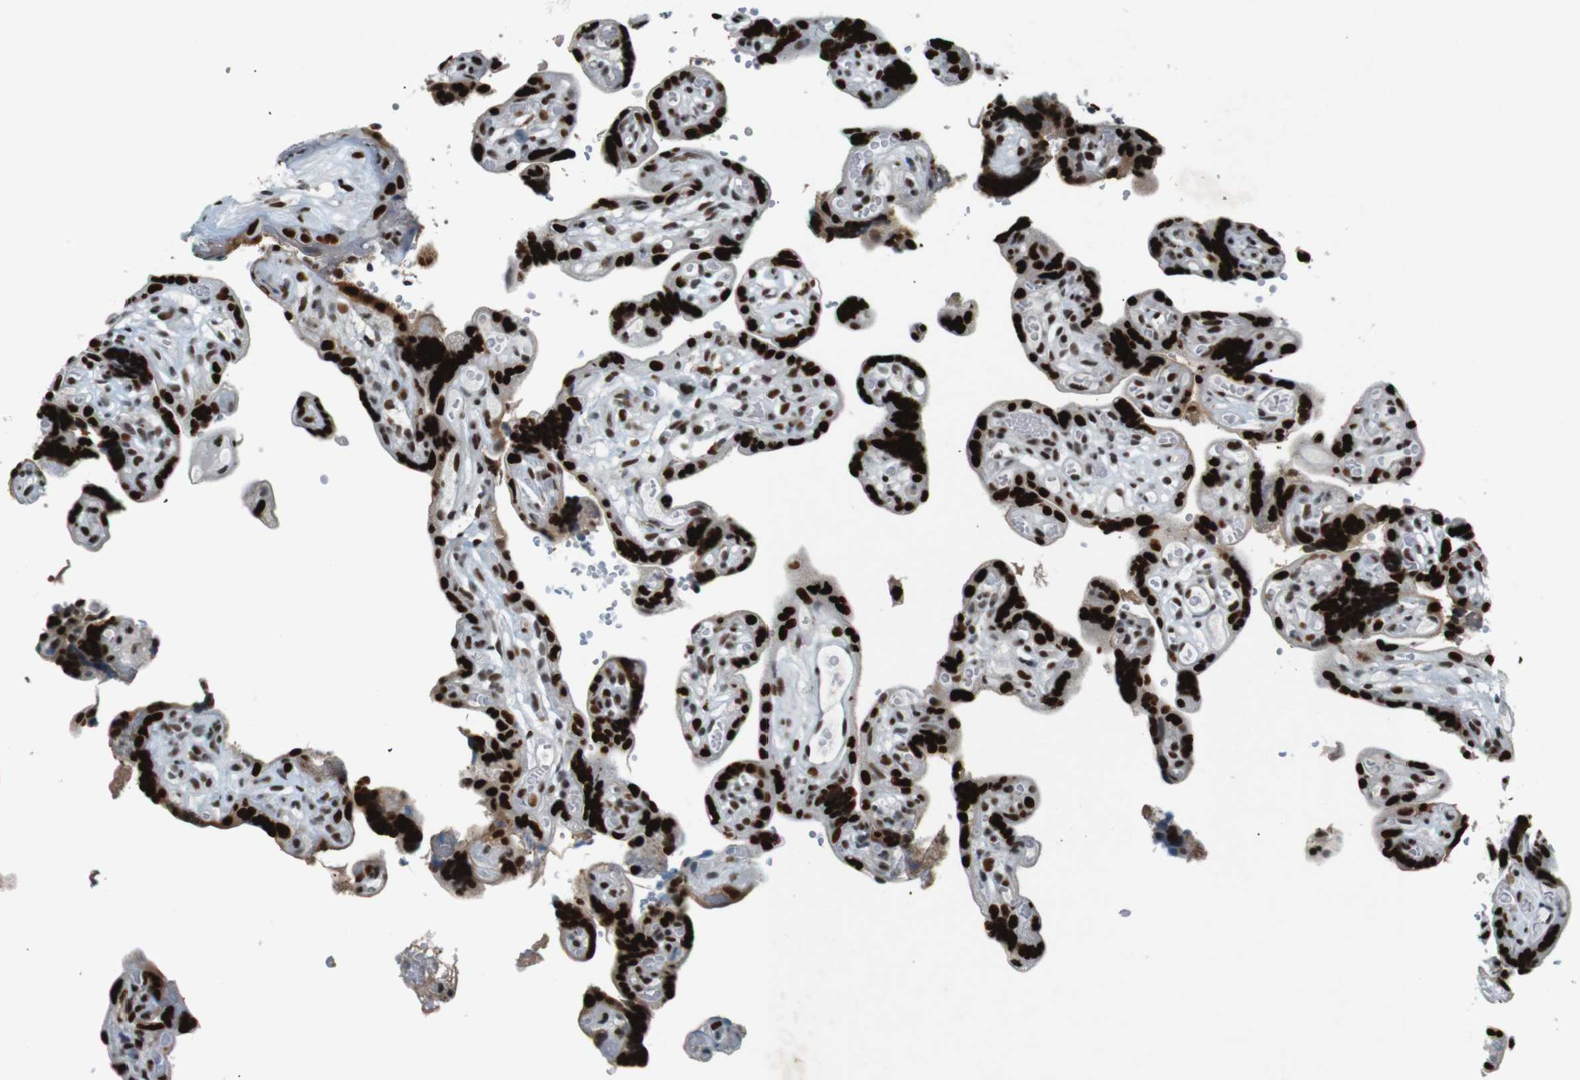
{"staining": {"intensity": "strong", "quantity": "25%-75%", "location": "nuclear"}, "tissue": "placenta", "cell_type": "Decidual cells", "image_type": "normal", "snomed": [{"axis": "morphology", "description": "Normal tissue, NOS"}, {"axis": "topography", "description": "Placenta"}], "caption": "Immunohistochemical staining of normal human placenta exhibits 25%-75% levels of strong nuclear protein expression in approximately 25%-75% of decidual cells. Using DAB (brown) and hematoxylin (blue) stains, captured at high magnification using brightfield microscopy.", "gene": "HEXIM1", "patient": {"sex": "female", "age": 30}}